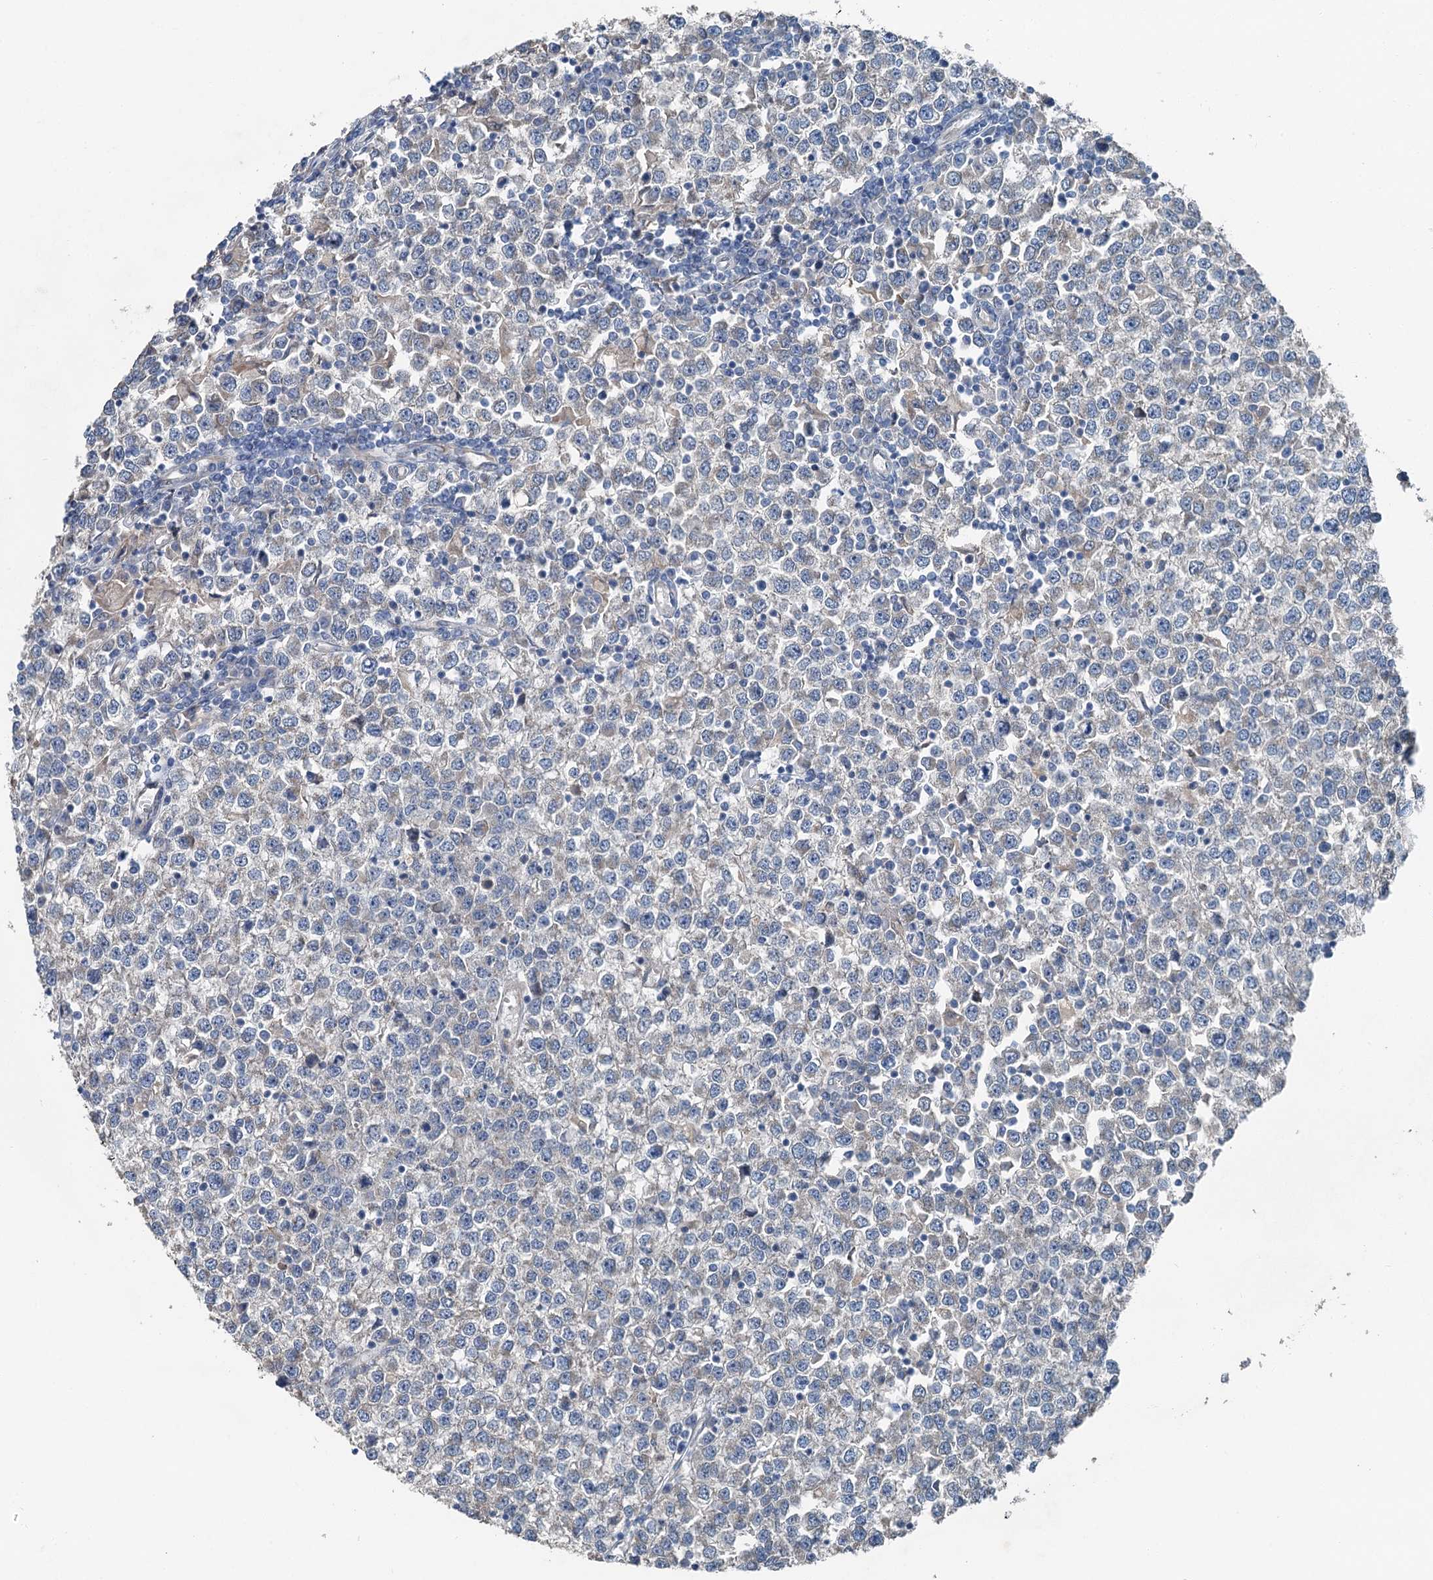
{"staining": {"intensity": "negative", "quantity": "none", "location": "none"}, "tissue": "testis cancer", "cell_type": "Tumor cells", "image_type": "cancer", "snomed": [{"axis": "morphology", "description": "Seminoma, NOS"}, {"axis": "topography", "description": "Testis"}], "caption": "DAB immunohistochemical staining of human seminoma (testis) exhibits no significant expression in tumor cells.", "gene": "C6orf120", "patient": {"sex": "male", "age": 65}}